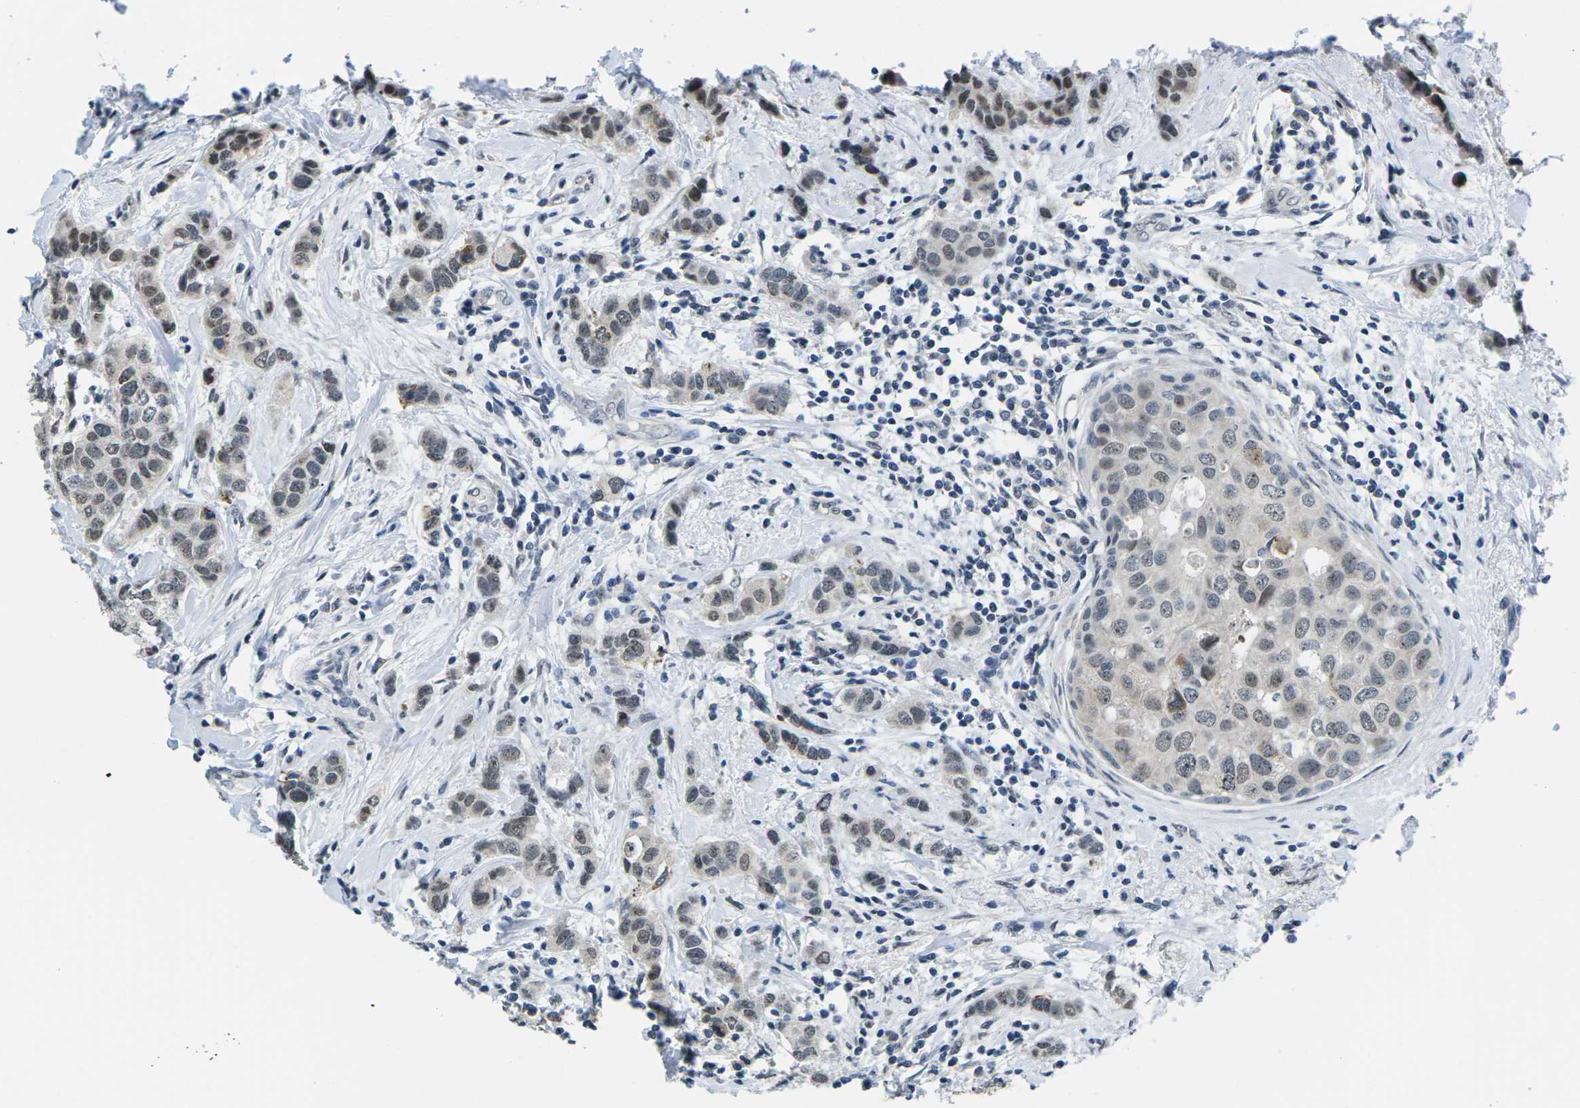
{"staining": {"intensity": "moderate", "quantity": ">75%", "location": "nuclear"}, "tissue": "breast cancer", "cell_type": "Tumor cells", "image_type": "cancer", "snomed": [{"axis": "morphology", "description": "Duct carcinoma"}, {"axis": "topography", "description": "Breast"}], "caption": "Moderate nuclear positivity for a protein is present in approximately >75% of tumor cells of breast cancer (infiltrating ductal carcinoma) using immunohistochemistry (IHC).", "gene": "NSRP1", "patient": {"sex": "female", "age": 50}}